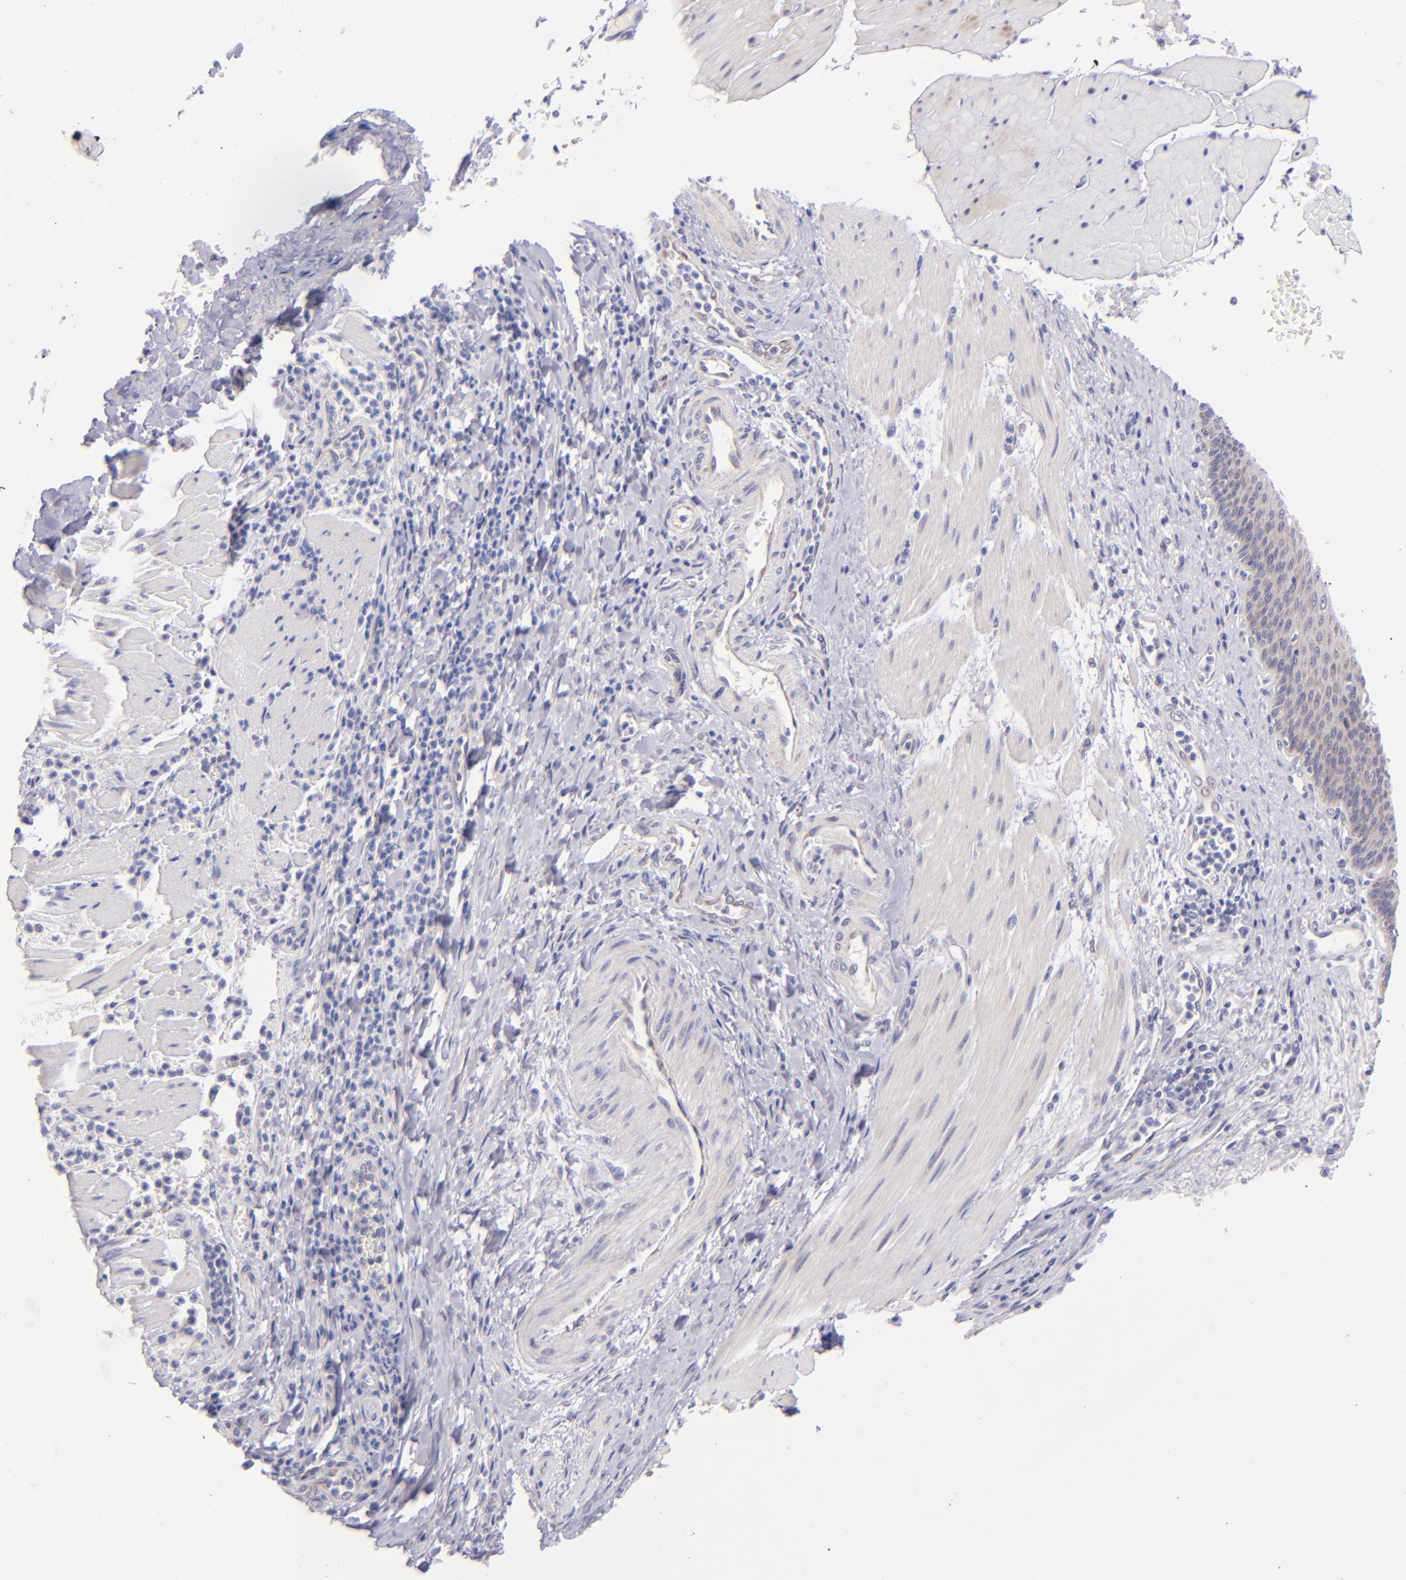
{"staining": {"intensity": "moderate", "quantity": "<25%", "location": "cytoplasmic/membranous"}, "tissue": "esophagus", "cell_type": "Squamous epithelial cells", "image_type": "normal", "snomed": [{"axis": "morphology", "description": "Normal tissue, NOS"}, {"axis": "topography", "description": "Esophagus"}], "caption": "Unremarkable esophagus shows moderate cytoplasmic/membranous staining in approximately <25% of squamous epithelial cells, visualized by immunohistochemistry.", "gene": "SH2D4A", "patient": {"sex": "female", "age": 61}}